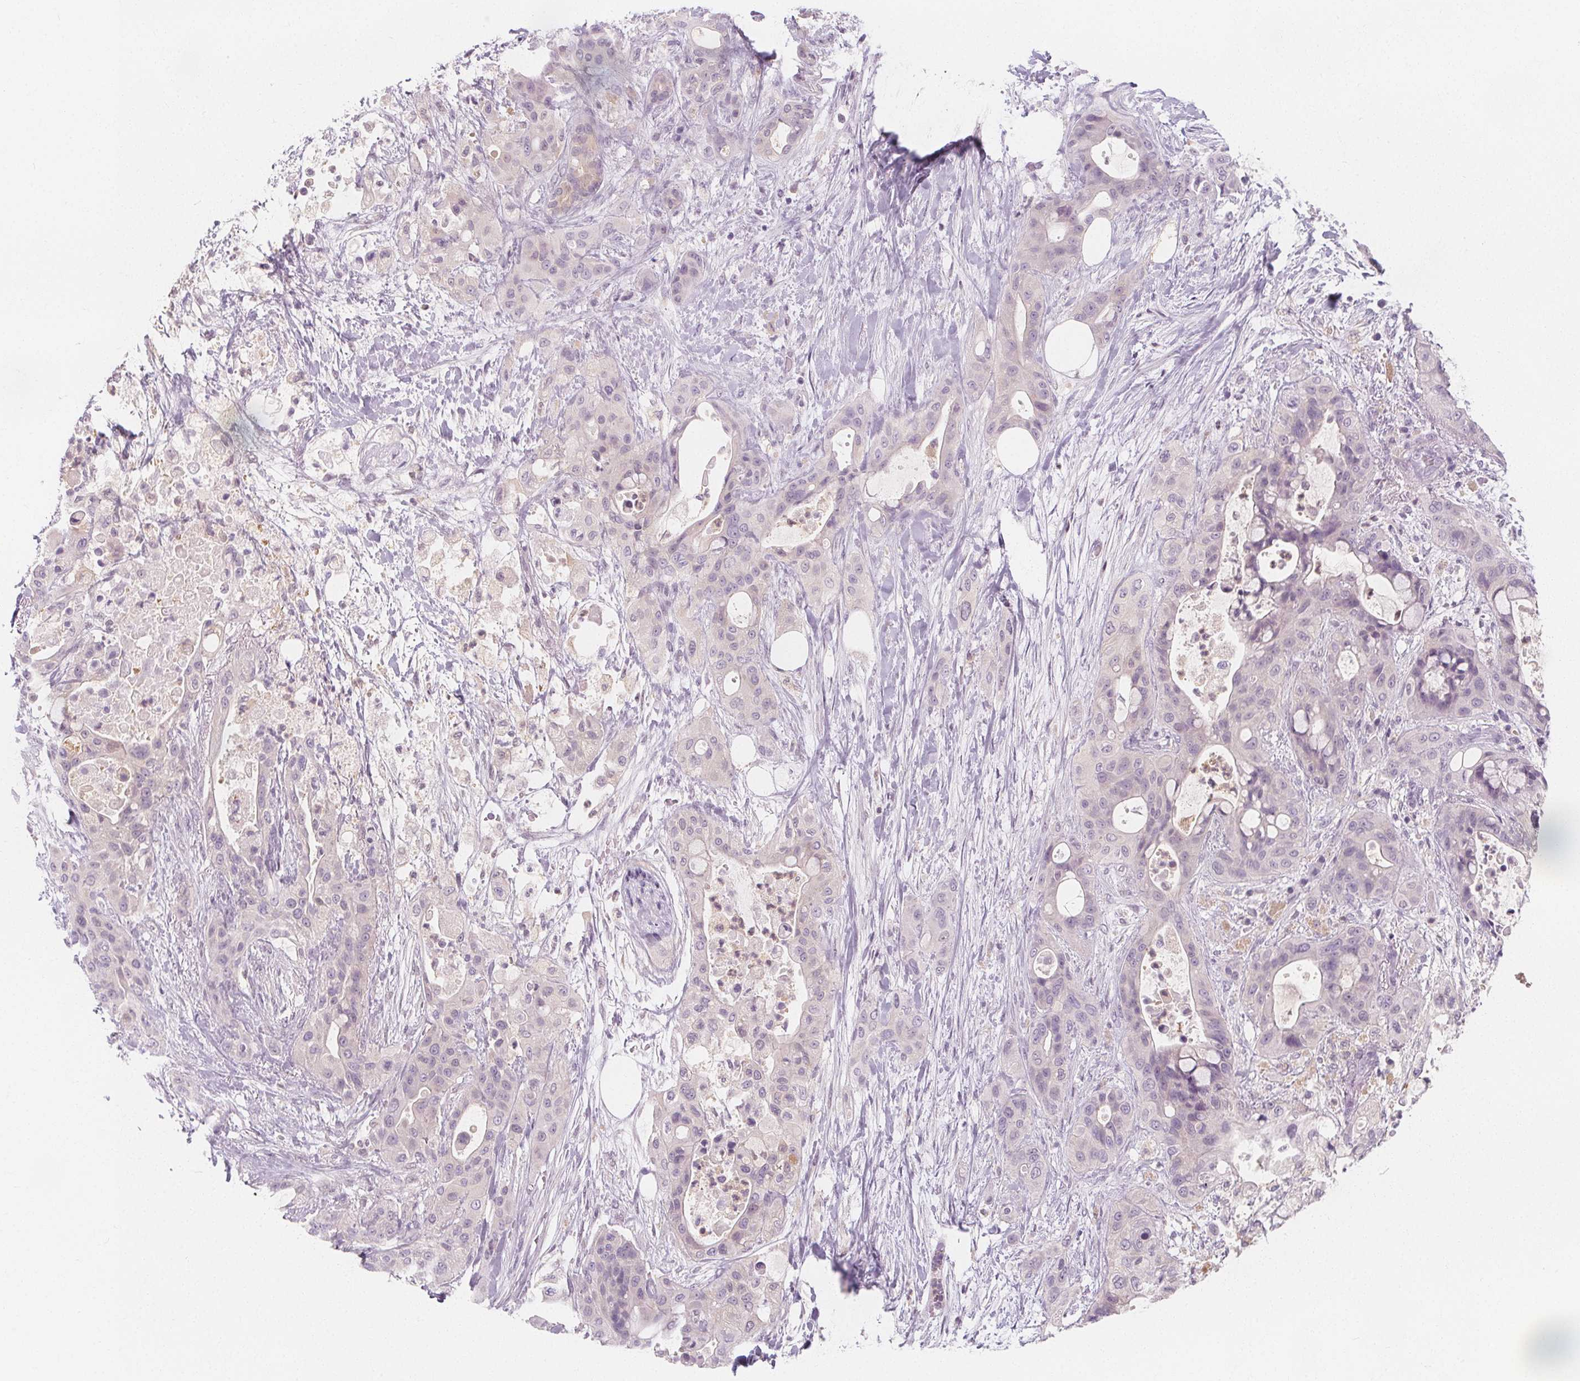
{"staining": {"intensity": "negative", "quantity": "none", "location": "none"}, "tissue": "pancreatic cancer", "cell_type": "Tumor cells", "image_type": "cancer", "snomed": [{"axis": "morphology", "description": "Adenocarcinoma, NOS"}, {"axis": "topography", "description": "Pancreas"}], "caption": "This is a histopathology image of immunohistochemistry staining of pancreatic adenocarcinoma, which shows no expression in tumor cells. (Stains: DAB (3,3'-diaminobenzidine) immunohistochemistry with hematoxylin counter stain, Microscopy: brightfield microscopy at high magnification).", "gene": "UGP2", "patient": {"sex": "male", "age": 71}}